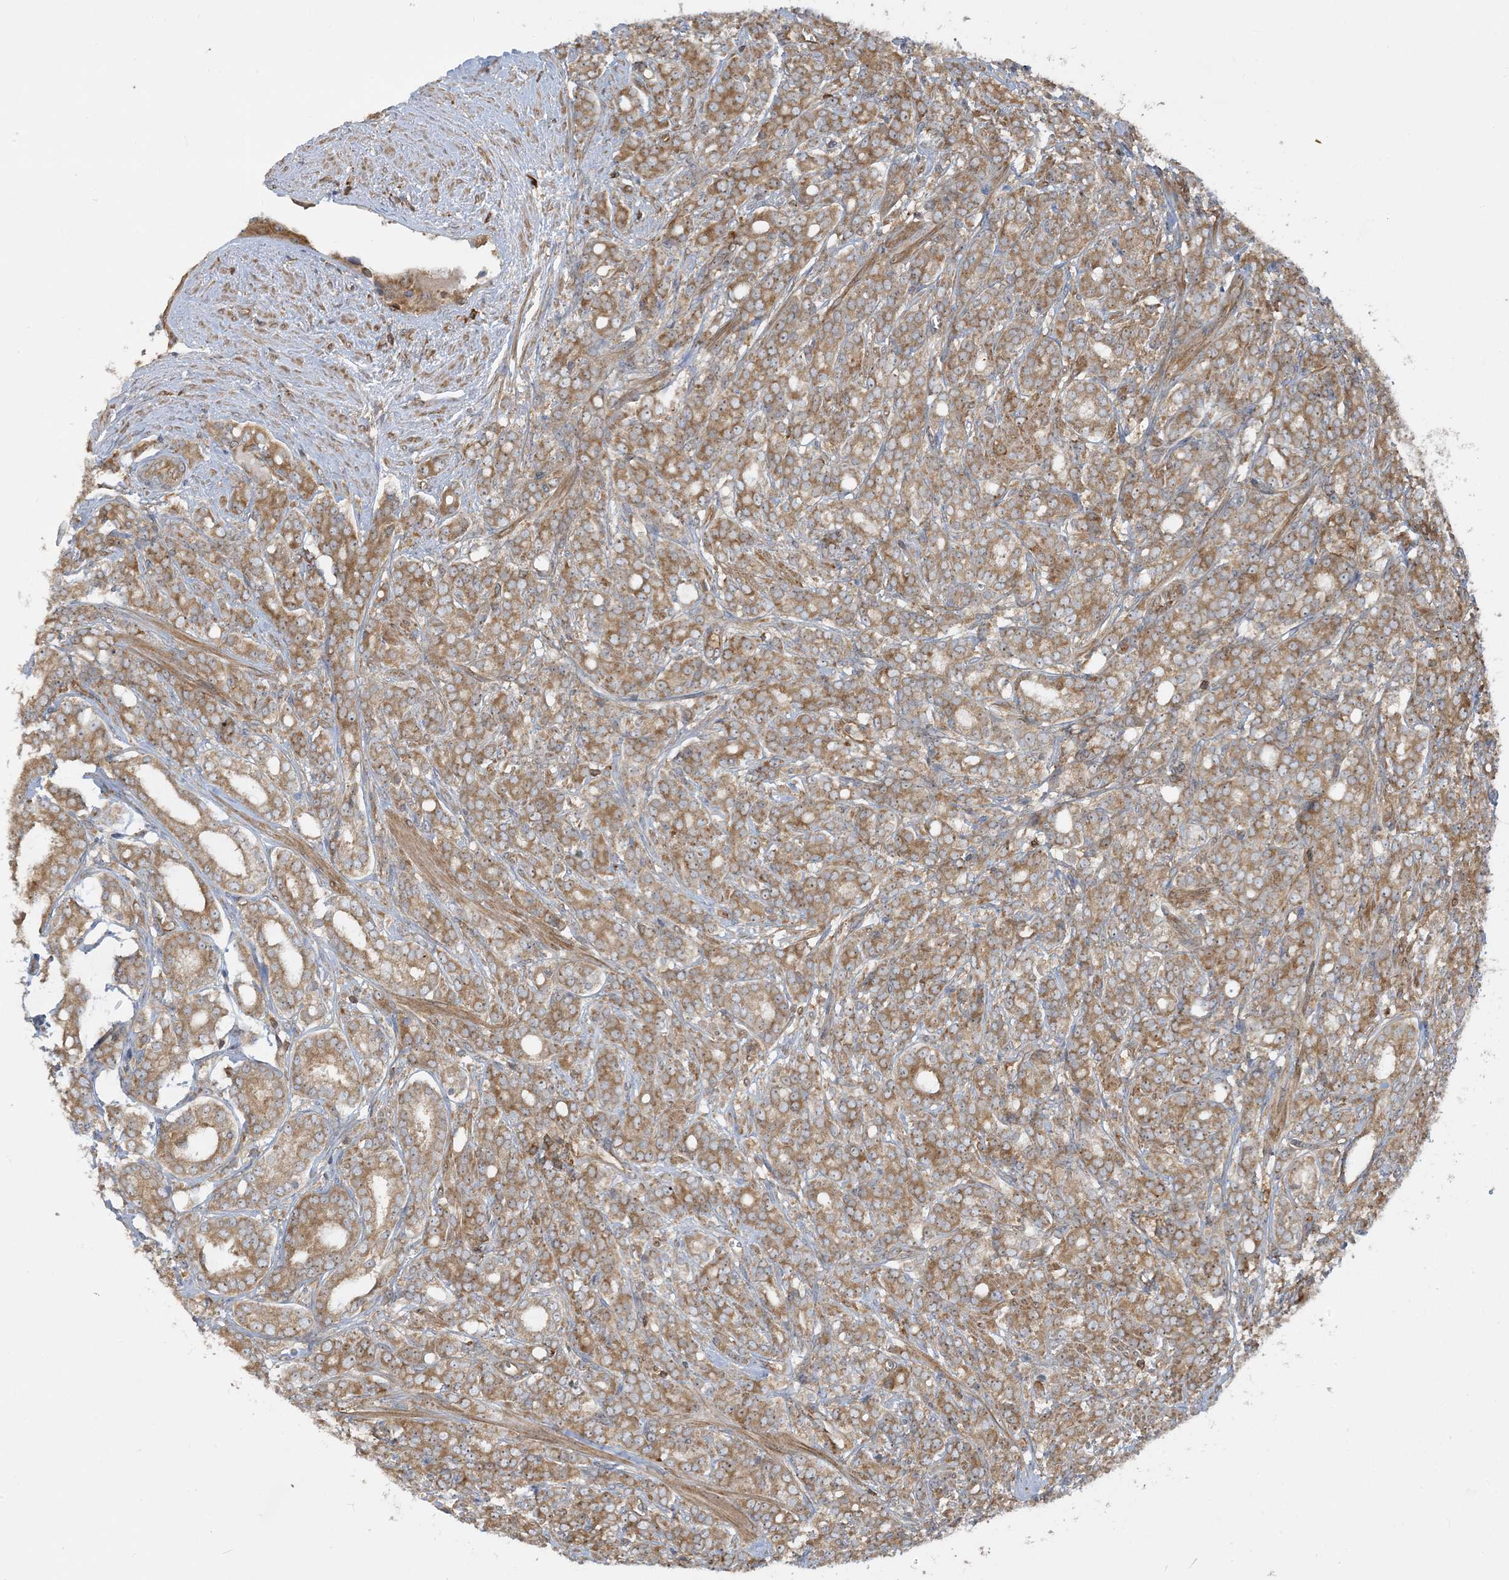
{"staining": {"intensity": "moderate", "quantity": ">75%", "location": "cytoplasmic/membranous"}, "tissue": "prostate cancer", "cell_type": "Tumor cells", "image_type": "cancer", "snomed": [{"axis": "morphology", "description": "Adenocarcinoma, High grade"}, {"axis": "topography", "description": "Prostate"}], "caption": "Prostate cancer was stained to show a protein in brown. There is medium levels of moderate cytoplasmic/membranous staining in approximately >75% of tumor cells. (DAB (3,3'-diaminobenzidine) IHC, brown staining for protein, blue staining for nuclei).", "gene": "SRP72", "patient": {"sex": "male", "age": 62}}